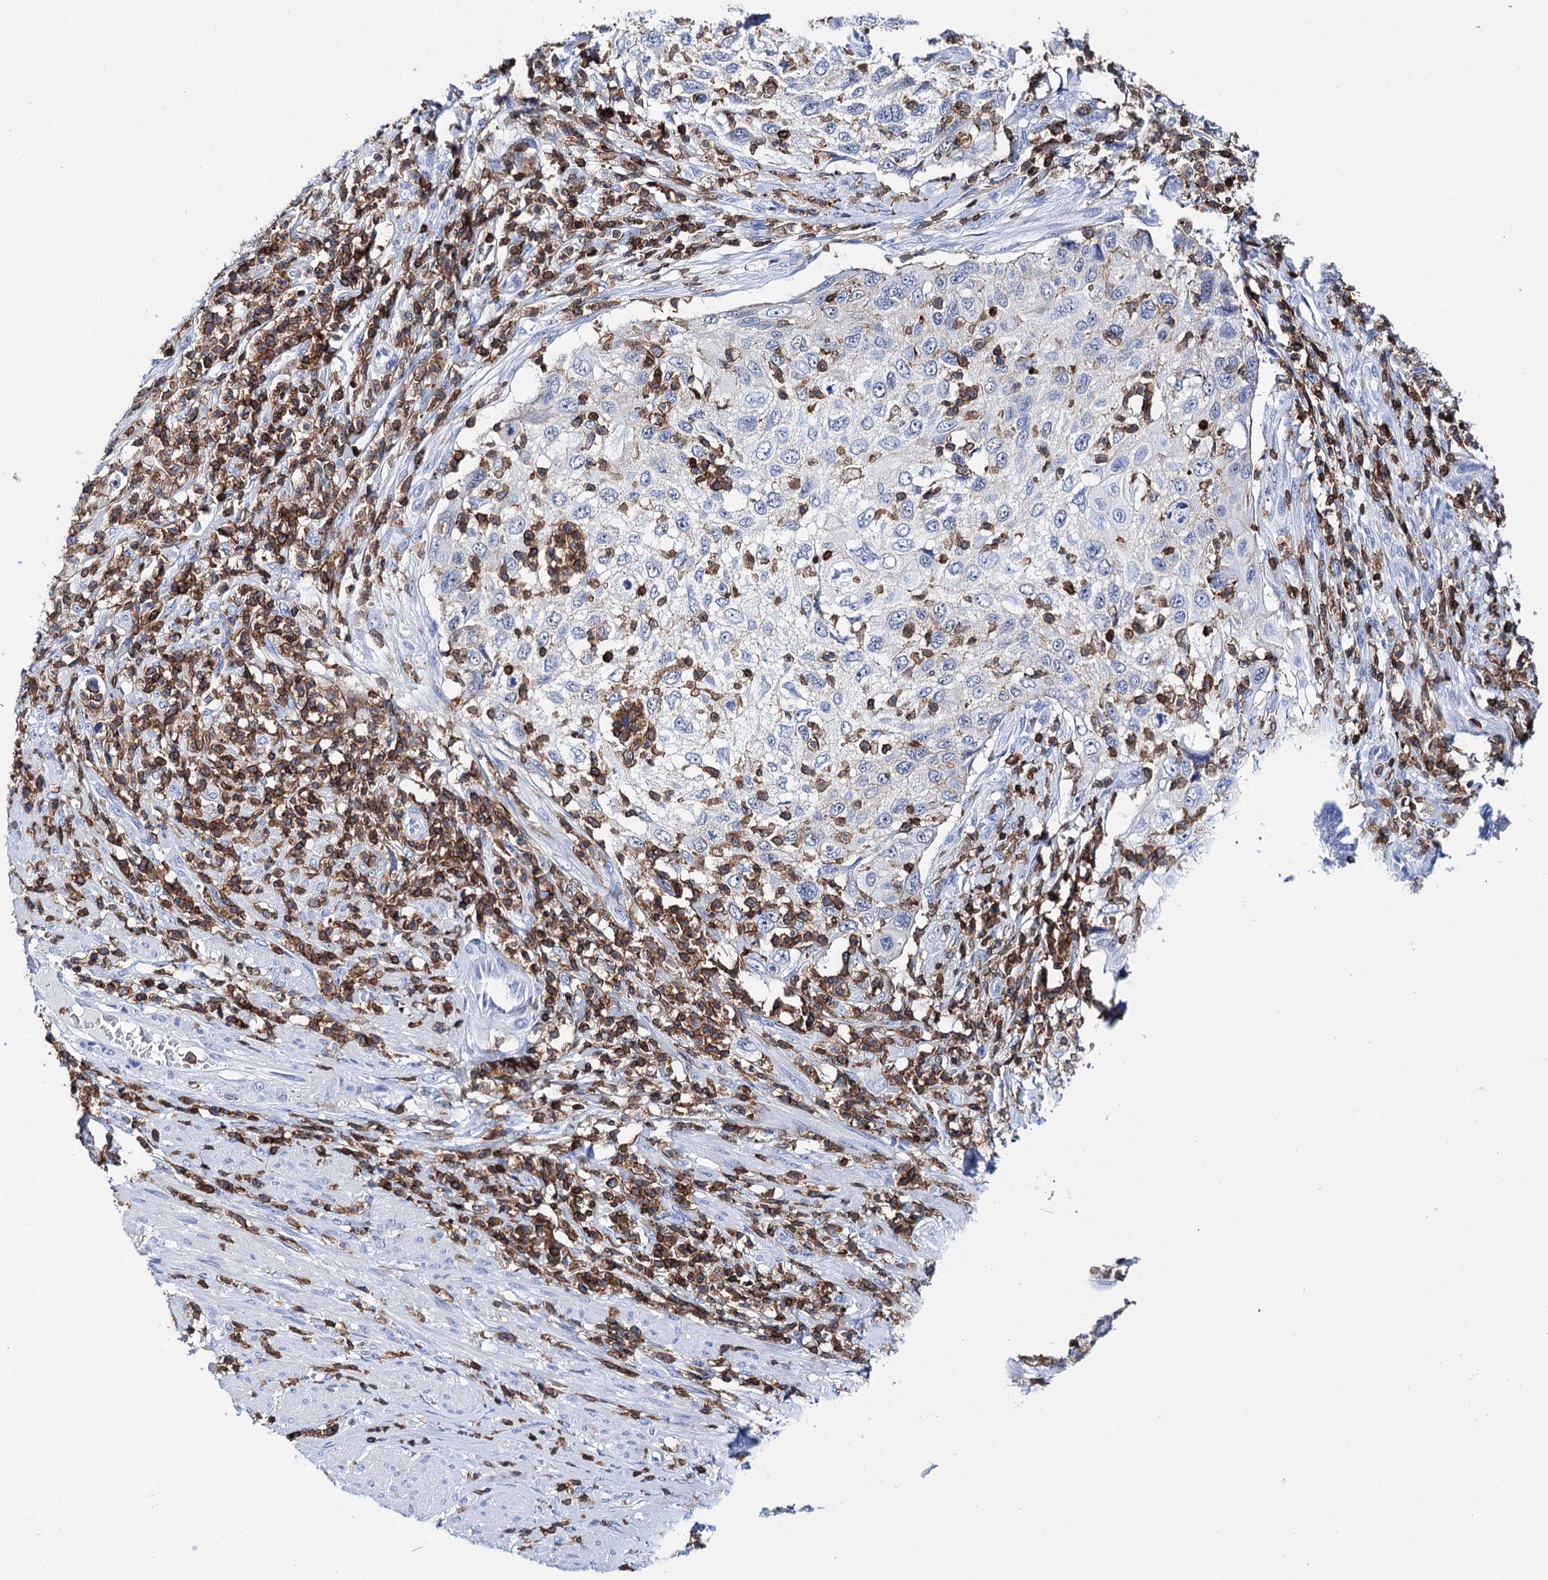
{"staining": {"intensity": "negative", "quantity": "none", "location": "none"}, "tissue": "cervical cancer", "cell_type": "Tumor cells", "image_type": "cancer", "snomed": [{"axis": "morphology", "description": "Squamous cell carcinoma, NOS"}, {"axis": "topography", "description": "Cervix"}], "caption": "Immunohistochemistry photomicrograph of neoplastic tissue: human cervical squamous cell carcinoma stained with DAB (3,3'-diaminobenzidine) reveals no significant protein expression in tumor cells. The staining is performed using DAB (3,3'-diaminobenzidine) brown chromogen with nuclei counter-stained in using hematoxylin.", "gene": "DEF6", "patient": {"sex": "female", "age": 70}}